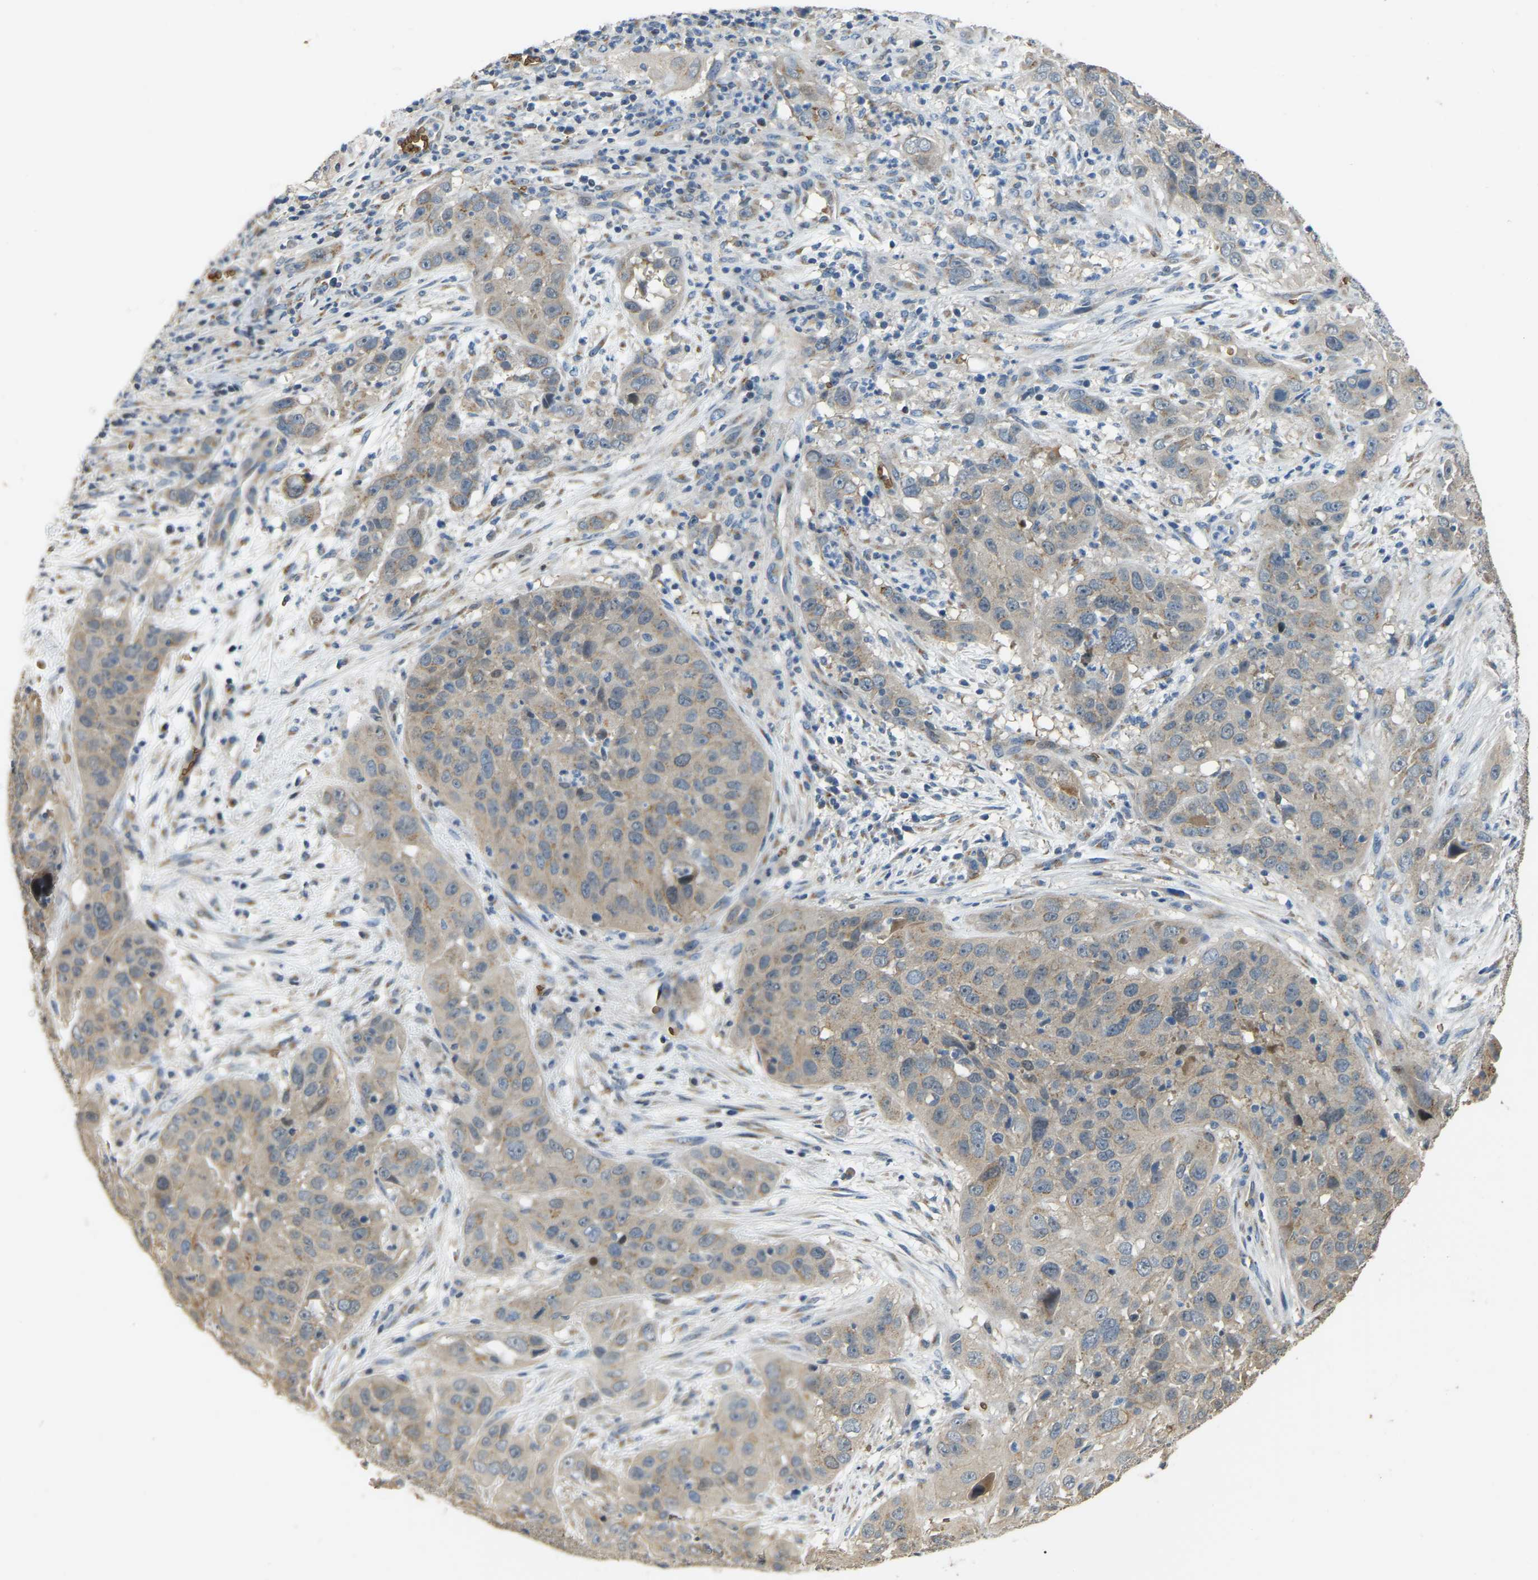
{"staining": {"intensity": "weak", "quantity": ">75%", "location": "cytoplasmic/membranous"}, "tissue": "cervical cancer", "cell_type": "Tumor cells", "image_type": "cancer", "snomed": [{"axis": "morphology", "description": "Squamous cell carcinoma, NOS"}, {"axis": "topography", "description": "Cervix"}], "caption": "Protein expression analysis of squamous cell carcinoma (cervical) shows weak cytoplasmic/membranous expression in about >75% of tumor cells.", "gene": "CFAP298", "patient": {"sex": "female", "age": 32}}